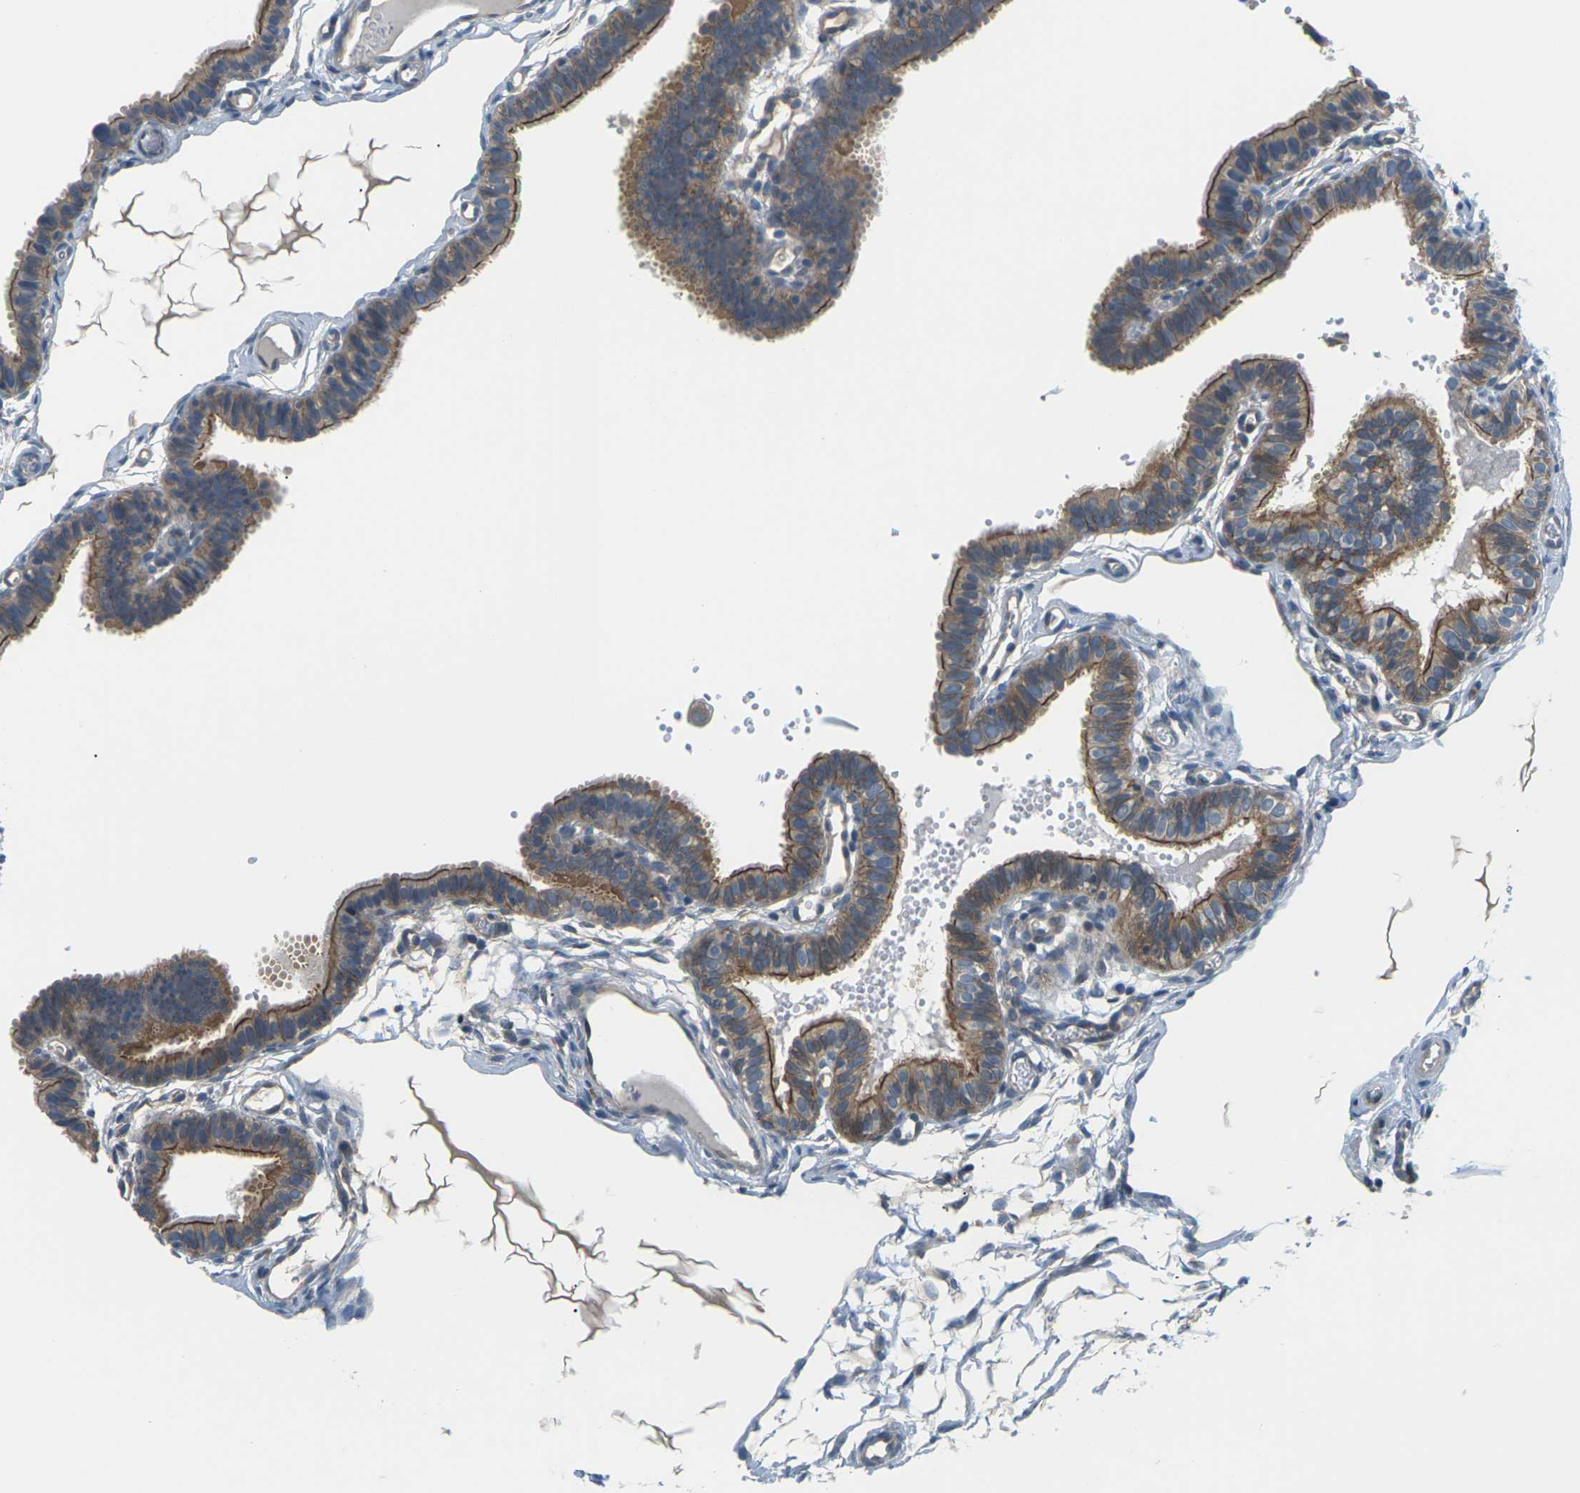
{"staining": {"intensity": "strong", "quantity": ">75%", "location": "cytoplasmic/membranous"}, "tissue": "fallopian tube", "cell_type": "Glandular cells", "image_type": "normal", "snomed": [{"axis": "morphology", "description": "Normal tissue, NOS"}, {"axis": "topography", "description": "Fallopian tube"}, {"axis": "topography", "description": "Placenta"}], "caption": "The histopathology image exhibits staining of normal fallopian tube, revealing strong cytoplasmic/membranous protein staining (brown color) within glandular cells.", "gene": "SLC13A3", "patient": {"sex": "female", "age": 34}}